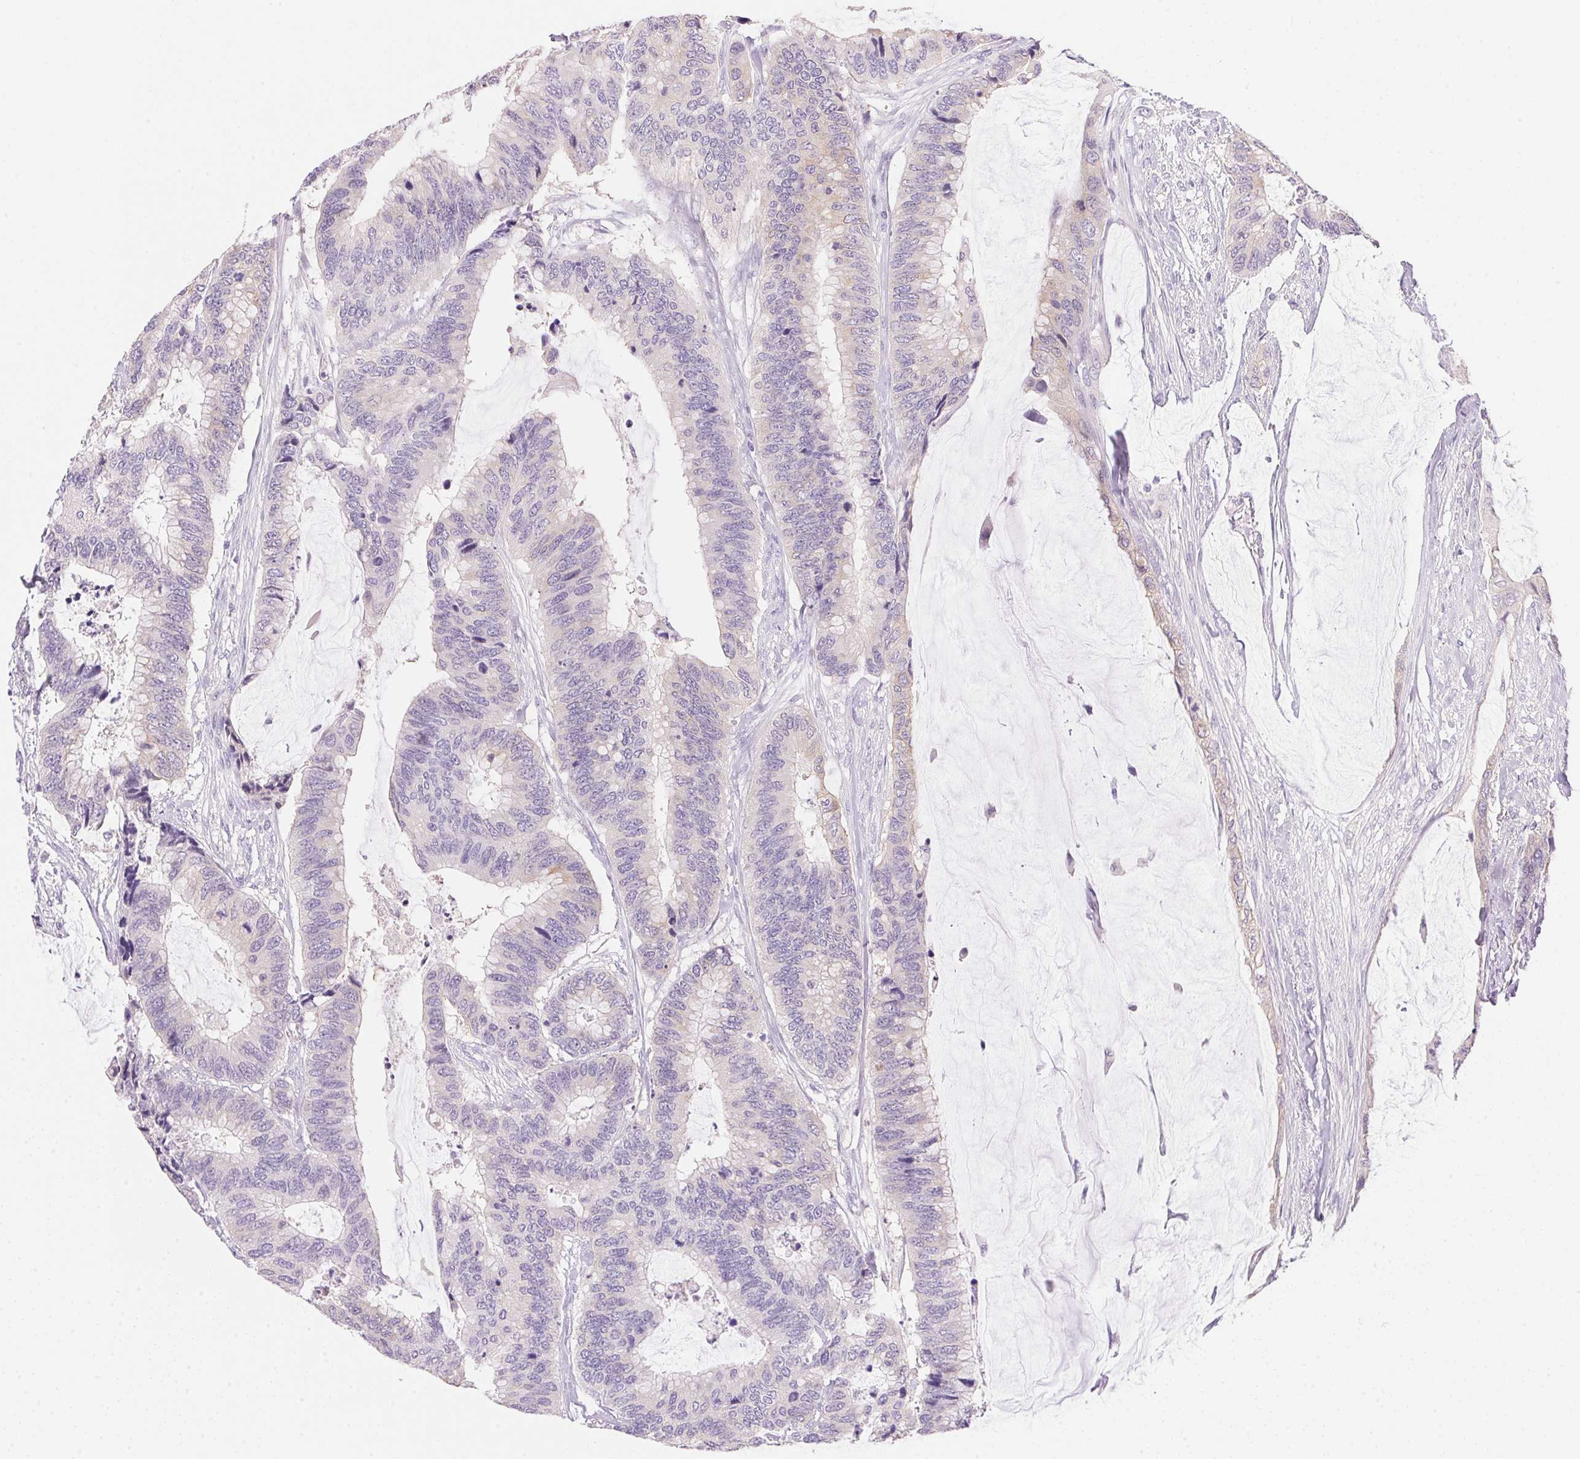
{"staining": {"intensity": "weak", "quantity": "<25%", "location": "cytoplasmic/membranous"}, "tissue": "colorectal cancer", "cell_type": "Tumor cells", "image_type": "cancer", "snomed": [{"axis": "morphology", "description": "Adenocarcinoma, NOS"}, {"axis": "topography", "description": "Rectum"}], "caption": "An IHC micrograph of adenocarcinoma (colorectal) is shown. There is no staining in tumor cells of adenocarcinoma (colorectal).", "gene": "DHCR24", "patient": {"sex": "female", "age": 59}}